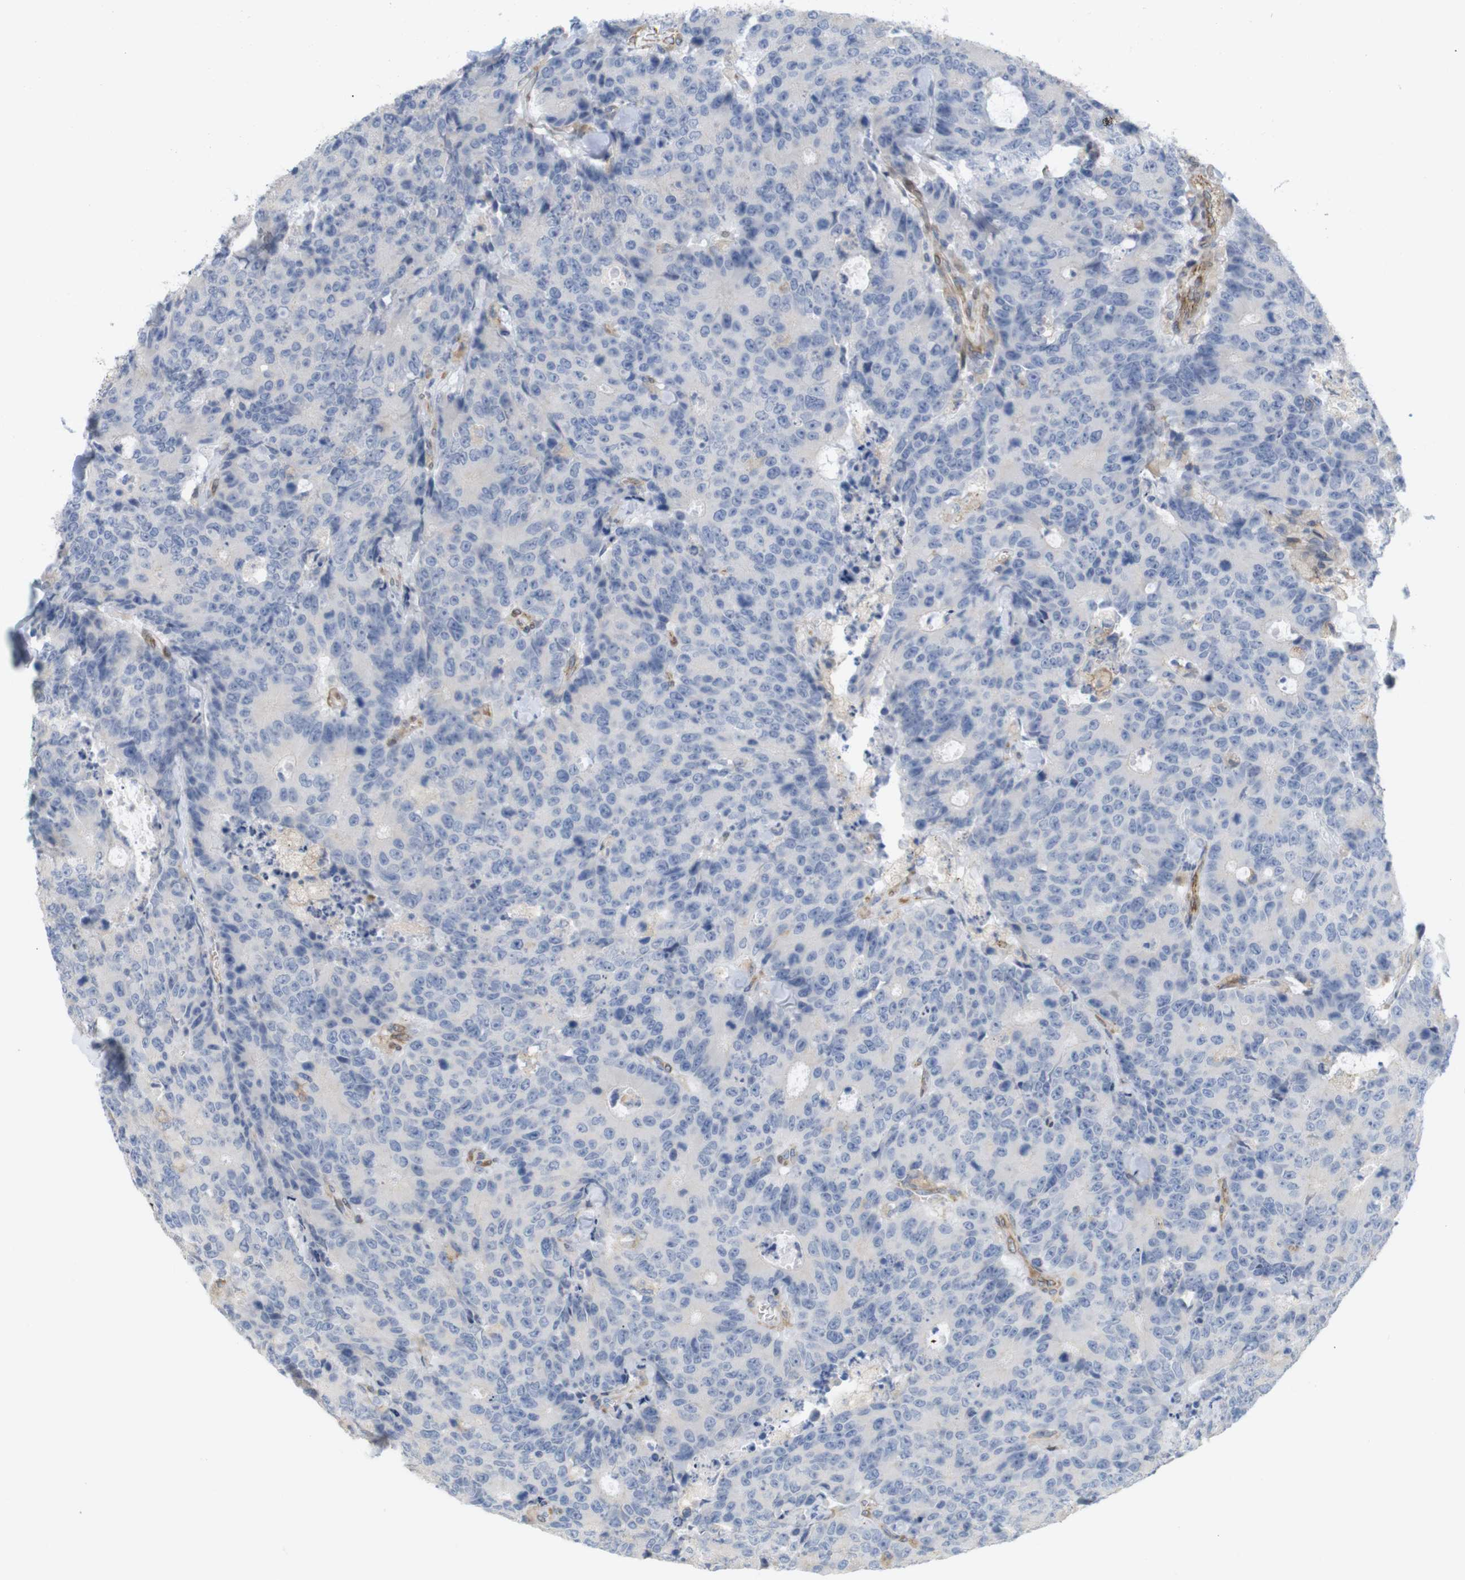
{"staining": {"intensity": "negative", "quantity": "none", "location": "none"}, "tissue": "colorectal cancer", "cell_type": "Tumor cells", "image_type": "cancer", "snomed": [{"axis": "morphology", "description": "Adenocarcinoma, NOS"}, {"axis": "topography", "description": "Colon"}], "caption": "Micrograph shows no protein positivity in tumor cells of colorectal adenocarcinoma tissue.", "gene": "ITPR1", "patient": {"sex": "female", "age": 86}}